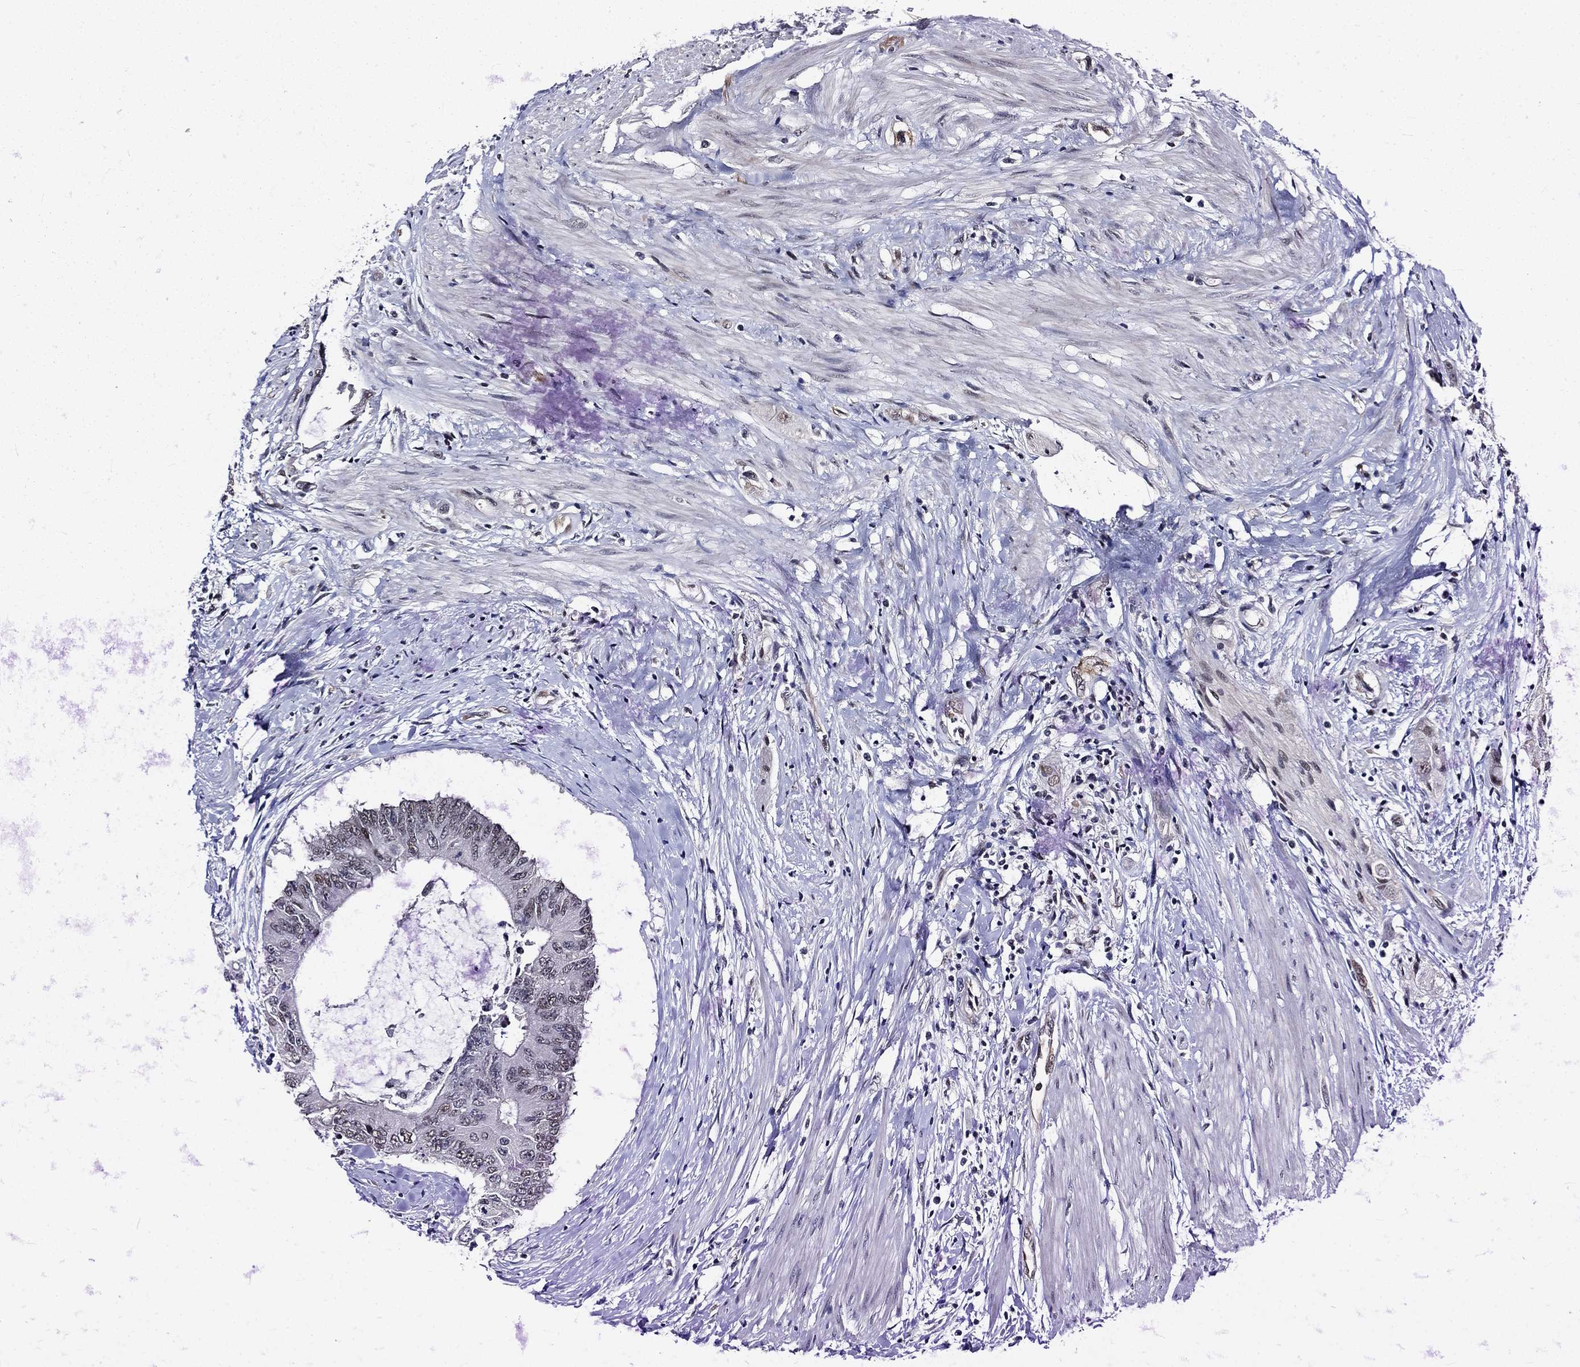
{"staining": {"intensity": "weak", "quantity": "<25%", "location": "nuclear"}, "tissue": "colorectal cancer", "cell_type": "Tumor cells", "image_type": "cancer", "snomed": [{"axis": "morphology", "description": "Adenocarcinoma, NOS"}, {"axis": "topography", "description": "Rectum"}], "caption": "Image shows no protein expression in tumor cells of colorectal adenocarcinoma tissue. Brightfield microscopy of immunohistochemistry (IHC) stained with DAB (3,3'-diaminobenzidine) (brown) and hematoxylin (blue), captured at high magnification.", "gene": "ZBED1", "patient": {"sex": "male", "age": 59}}